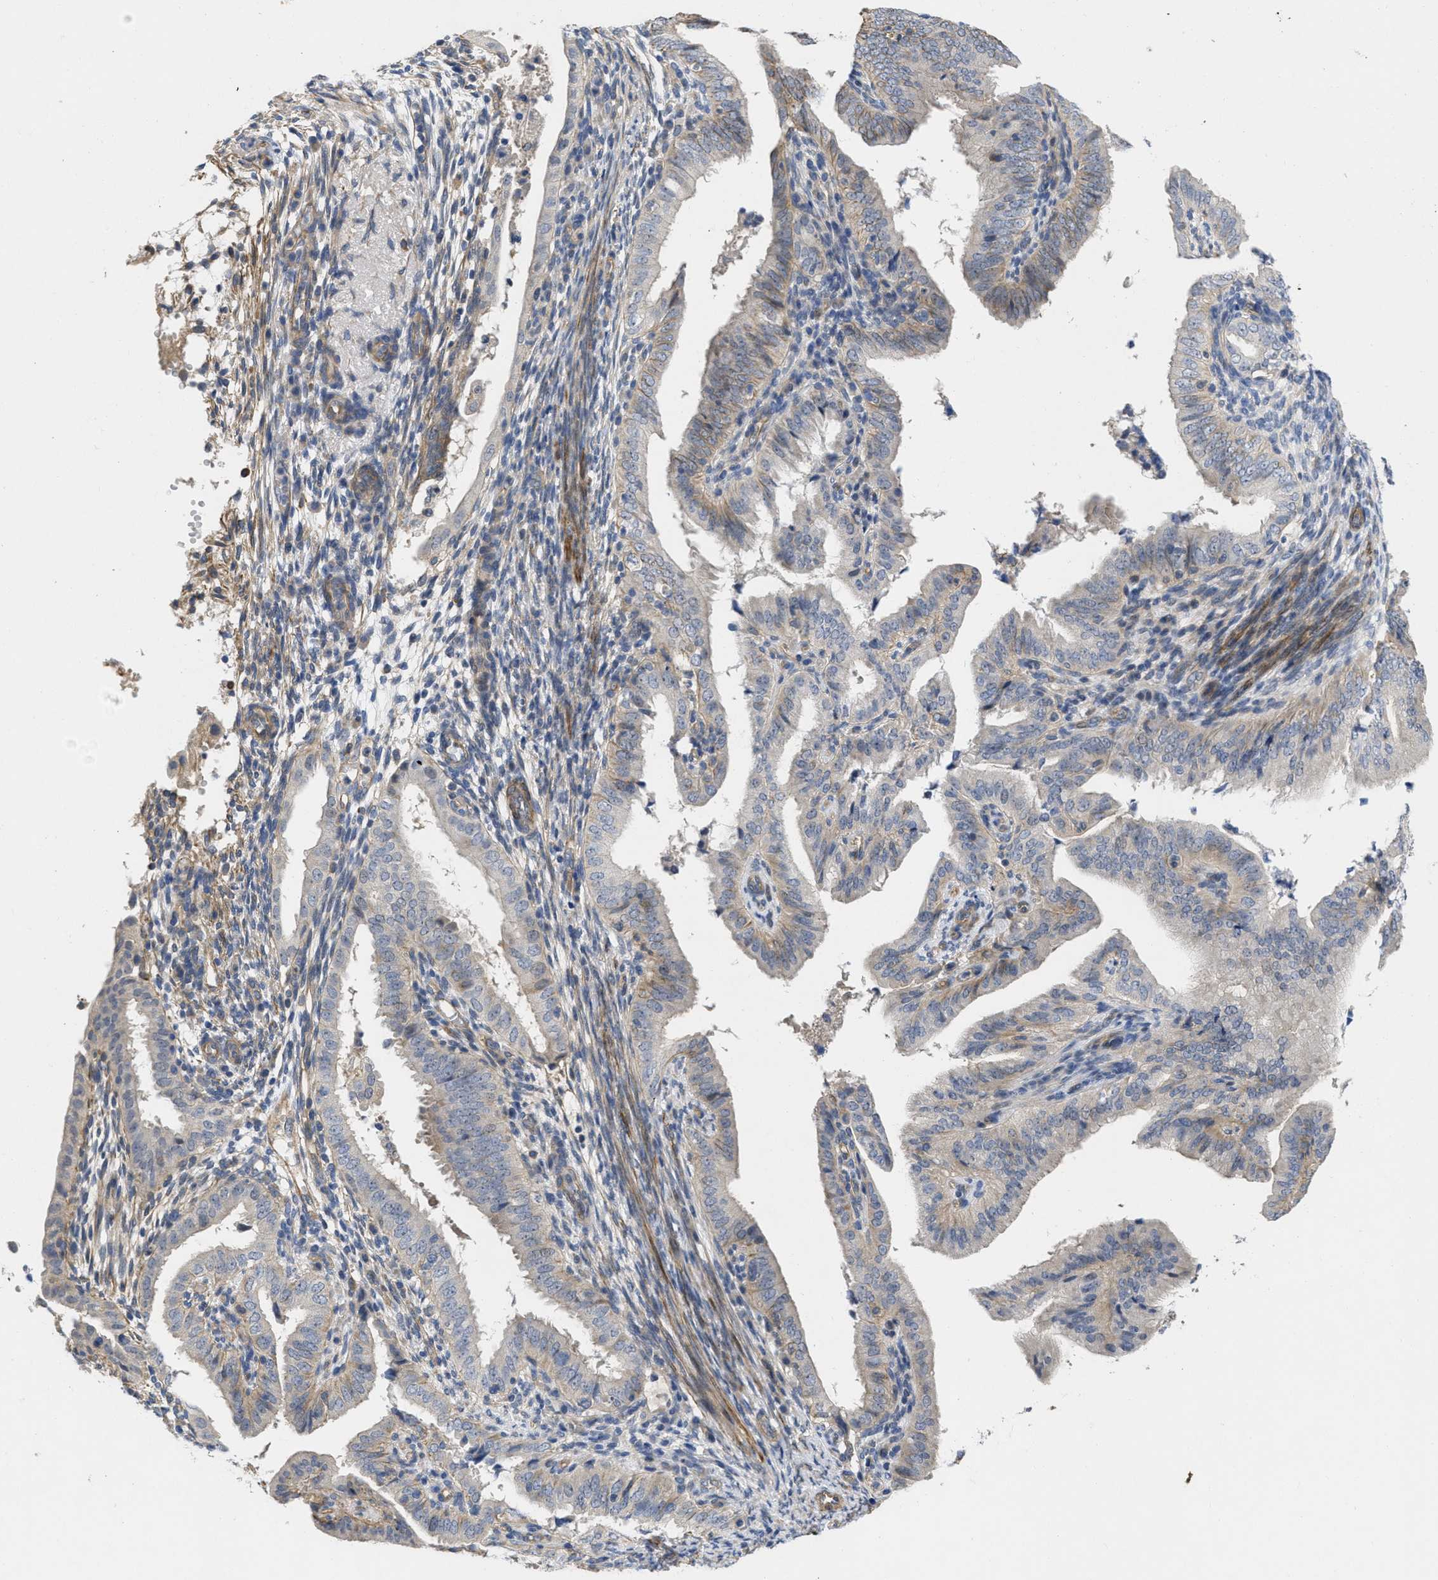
{"staining": {"intensity": "negative", "quantity": "none", "location": "none"}, "tissue": "endometrial cancer", "cell_type": "Tumor cells", "image_type": "cancer", "snomed": [{"axis": "morphology", "description": "Adenocarcinoma, NOS"}, {"axis": "topography", "description": "Endometrium"}], "caption": "A histopathology image of human adenocarcinoma (endometrial) is negative for staining in tumor cells. Brightfield microscopy of IHC stained with DAB (brown) and hematoxylin (blue), captured at high magnification.", "gene": "ARHGEF26", "patient": {"sex": "female", "age": 58}}